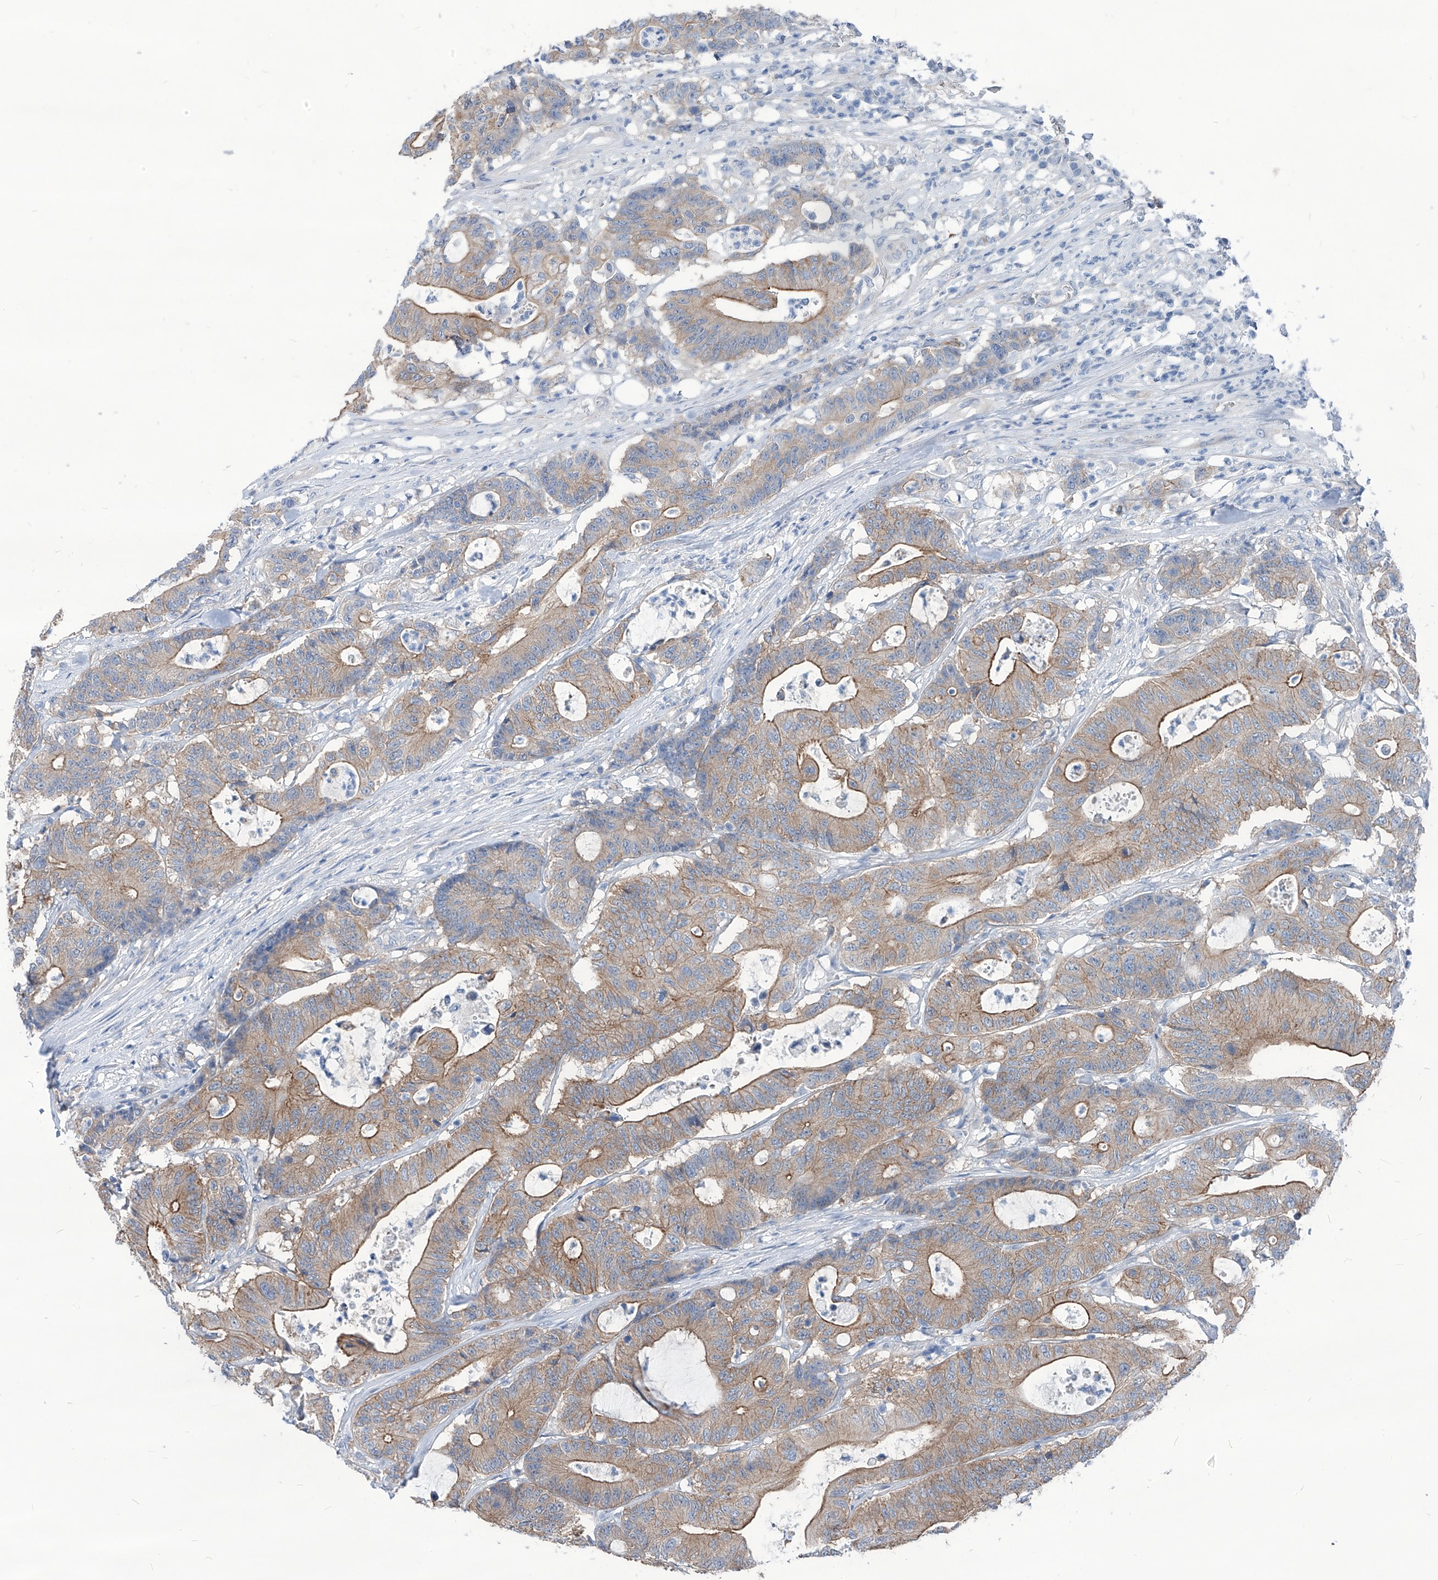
{"staining": {"intensity": "moderate", "quantity": "25%-75%", "location": "cytoplasmic/membranous"}, "tissue": "colorectal cancer", "cell_type": "Tumor cells", "image_type": "cancer", "snomed": [{"axis": "morphology", "description": "Adenocarcinoma, NOS"}, {"axis": "topography", "description": "Colon"}], "caption": "Colorectal cancer (adenocarcinoma) tissue shows moderate cytoplasmic/membranous staining in about 25%-75% of tumor cells", "gene": "AKAP10", "patient": {"sex": "female", "age": 84}}